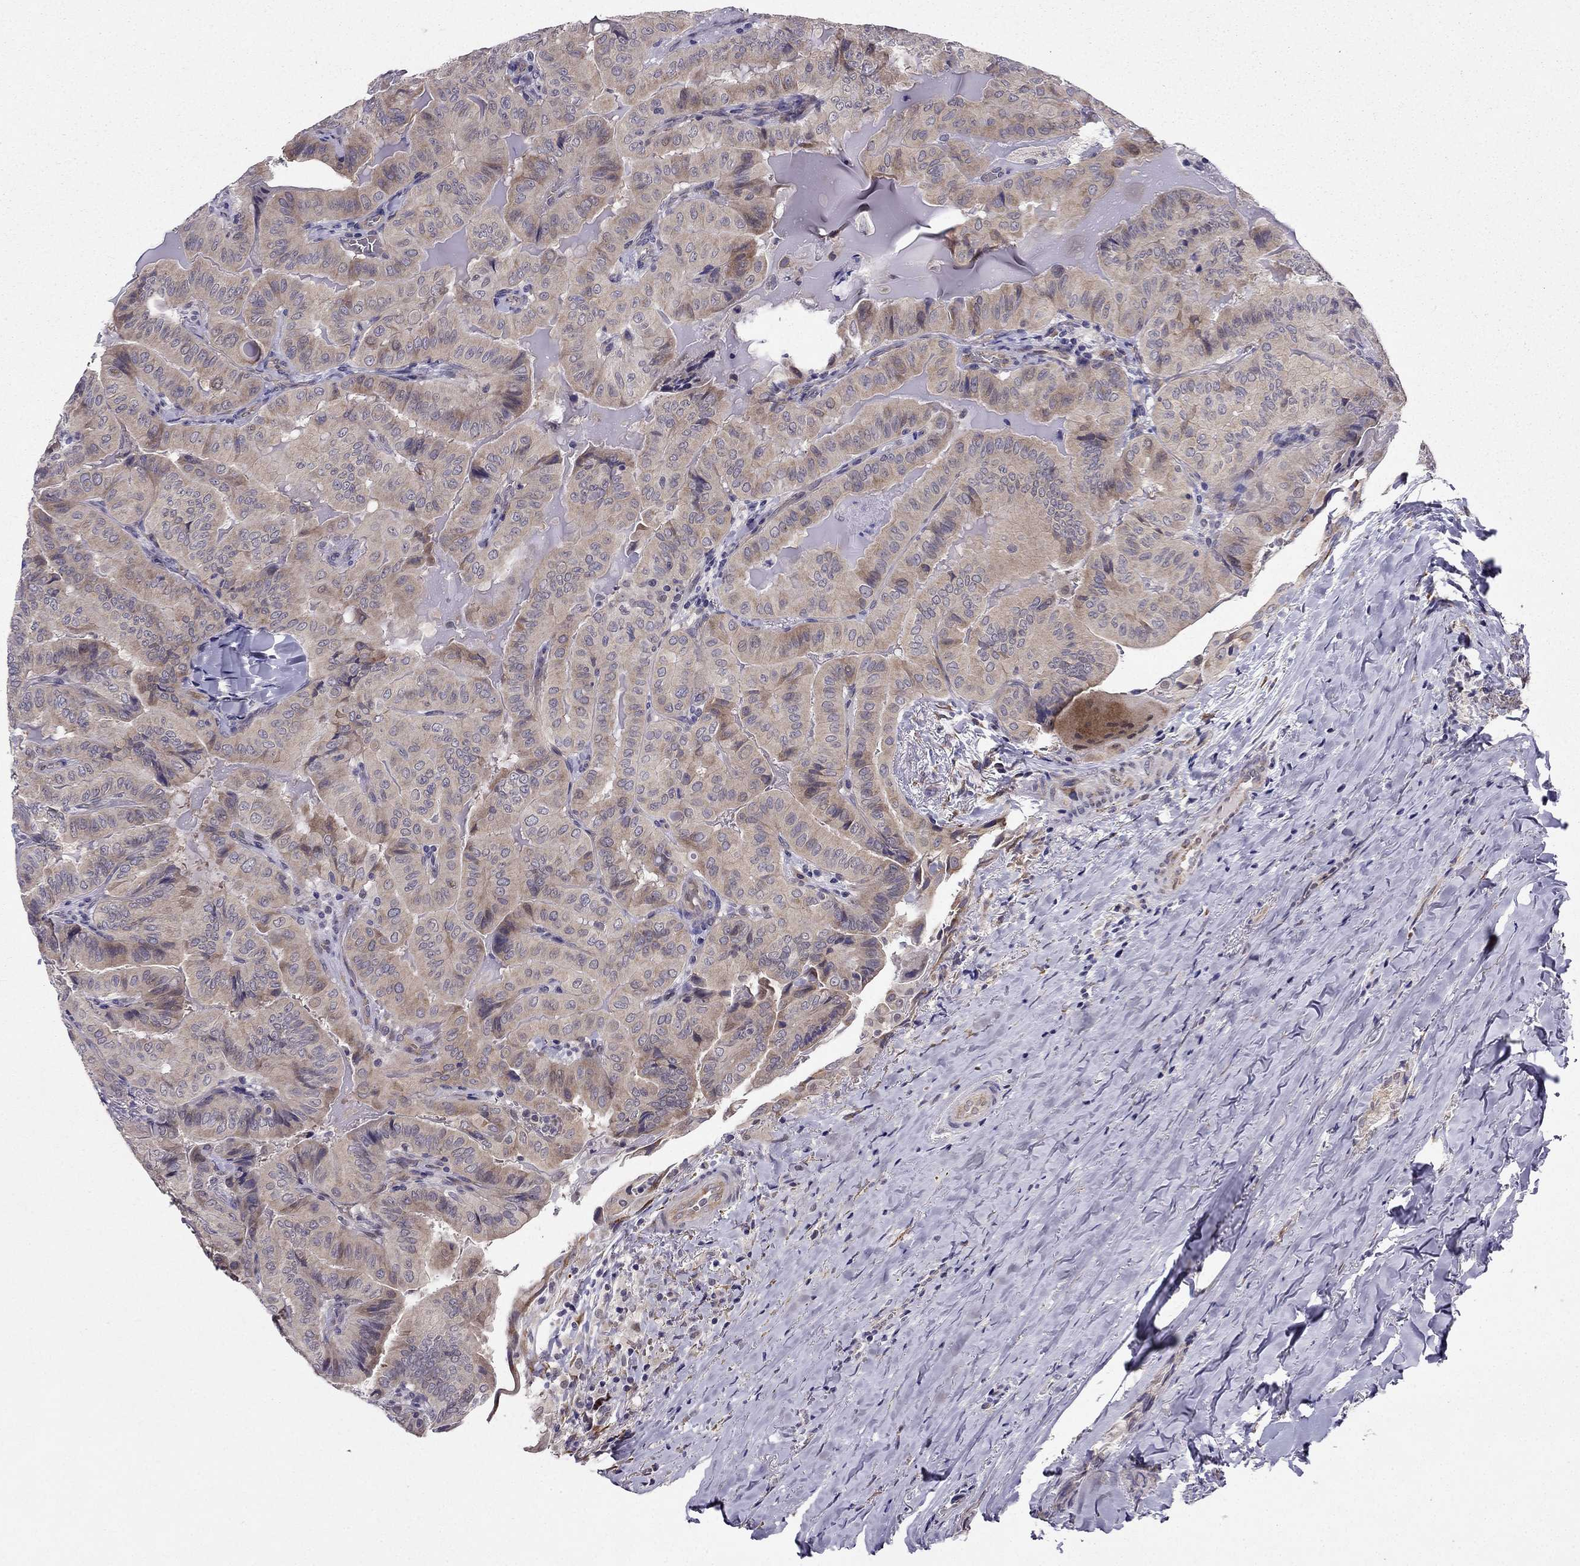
{"staining": {"intensity": "weak", "quantity": "<25%", "location": "cytoplasmic/membranous"}, "tissue": "thyroid cancer", "cell_type": "Tumor cells", "image_type": "cancer", "snomed": [{"axis": "morphology", "description": "Papillary adenocarcinoma, NOS"}, {"axis": "topography", "description": "Thyroid gland"}], "caption": "This is a micrograph of immunohistochemistry staining of thyroid papillary adenocarcinoma, which shows no positivity in tumor cells.", "gene": "ARHGEF28", "patient": {"sex": "female", "age": 68}}